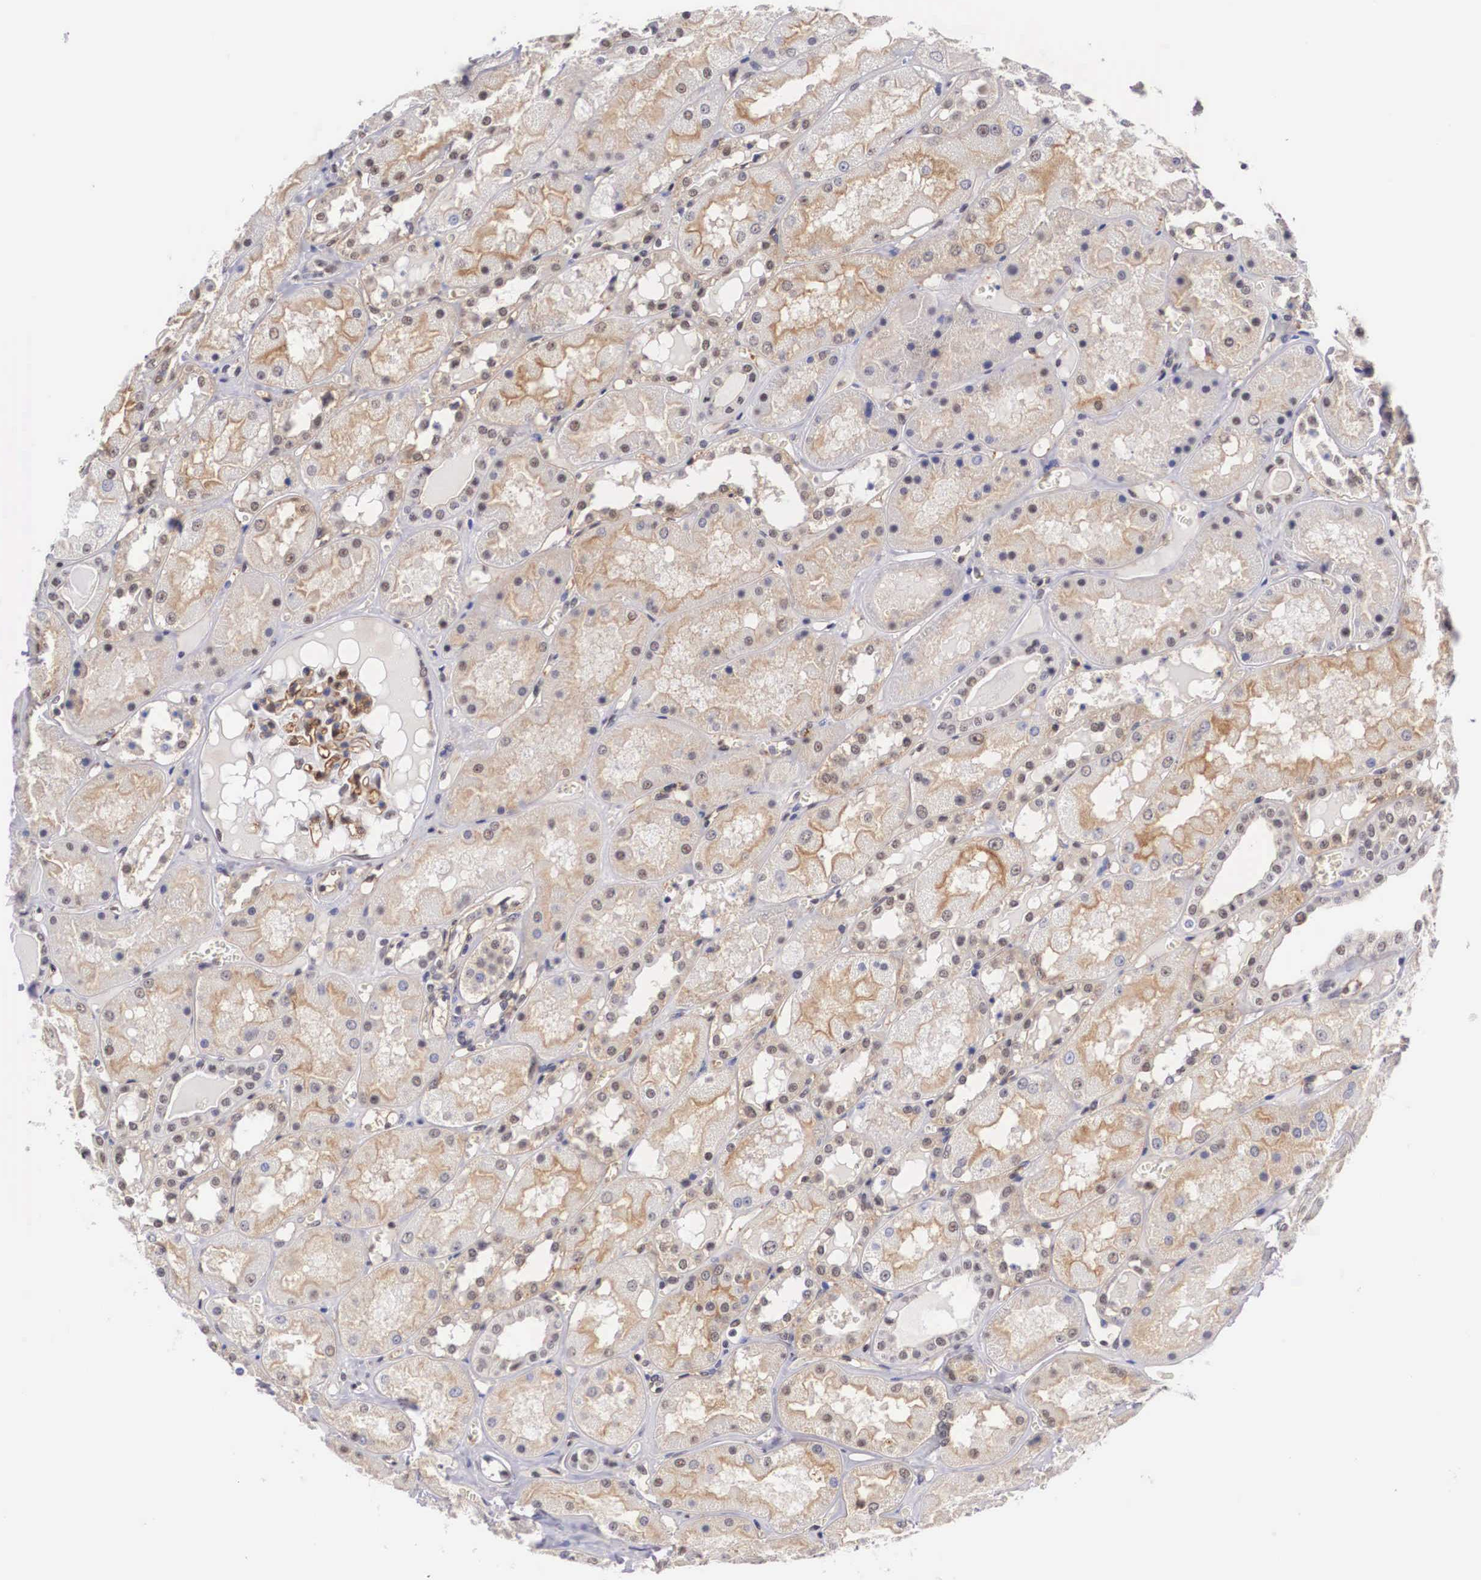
{"staining": {"intensity": "moderate", "quantity": ">75%", "location": "cytoplasmic/membranous,nuclear"}, "tissue": "kidney", "cell_type": "Cells in glomeruli", "image_type": "normal", "snomed": [{"axis": "morphology", "description": "Normal tissue, NOS"}, {"axis": "topography", "description": "Kidney"}], "caption": "Immunohistochemical staining of unremarkable human kidney displays >75% levels of moderate cytoplasmic/membranous,nuclear protein expression in approximately >75% of cells in glomeruli.", "gene": "NR4A2", "patient": {"sex": "male", "age": 36}}